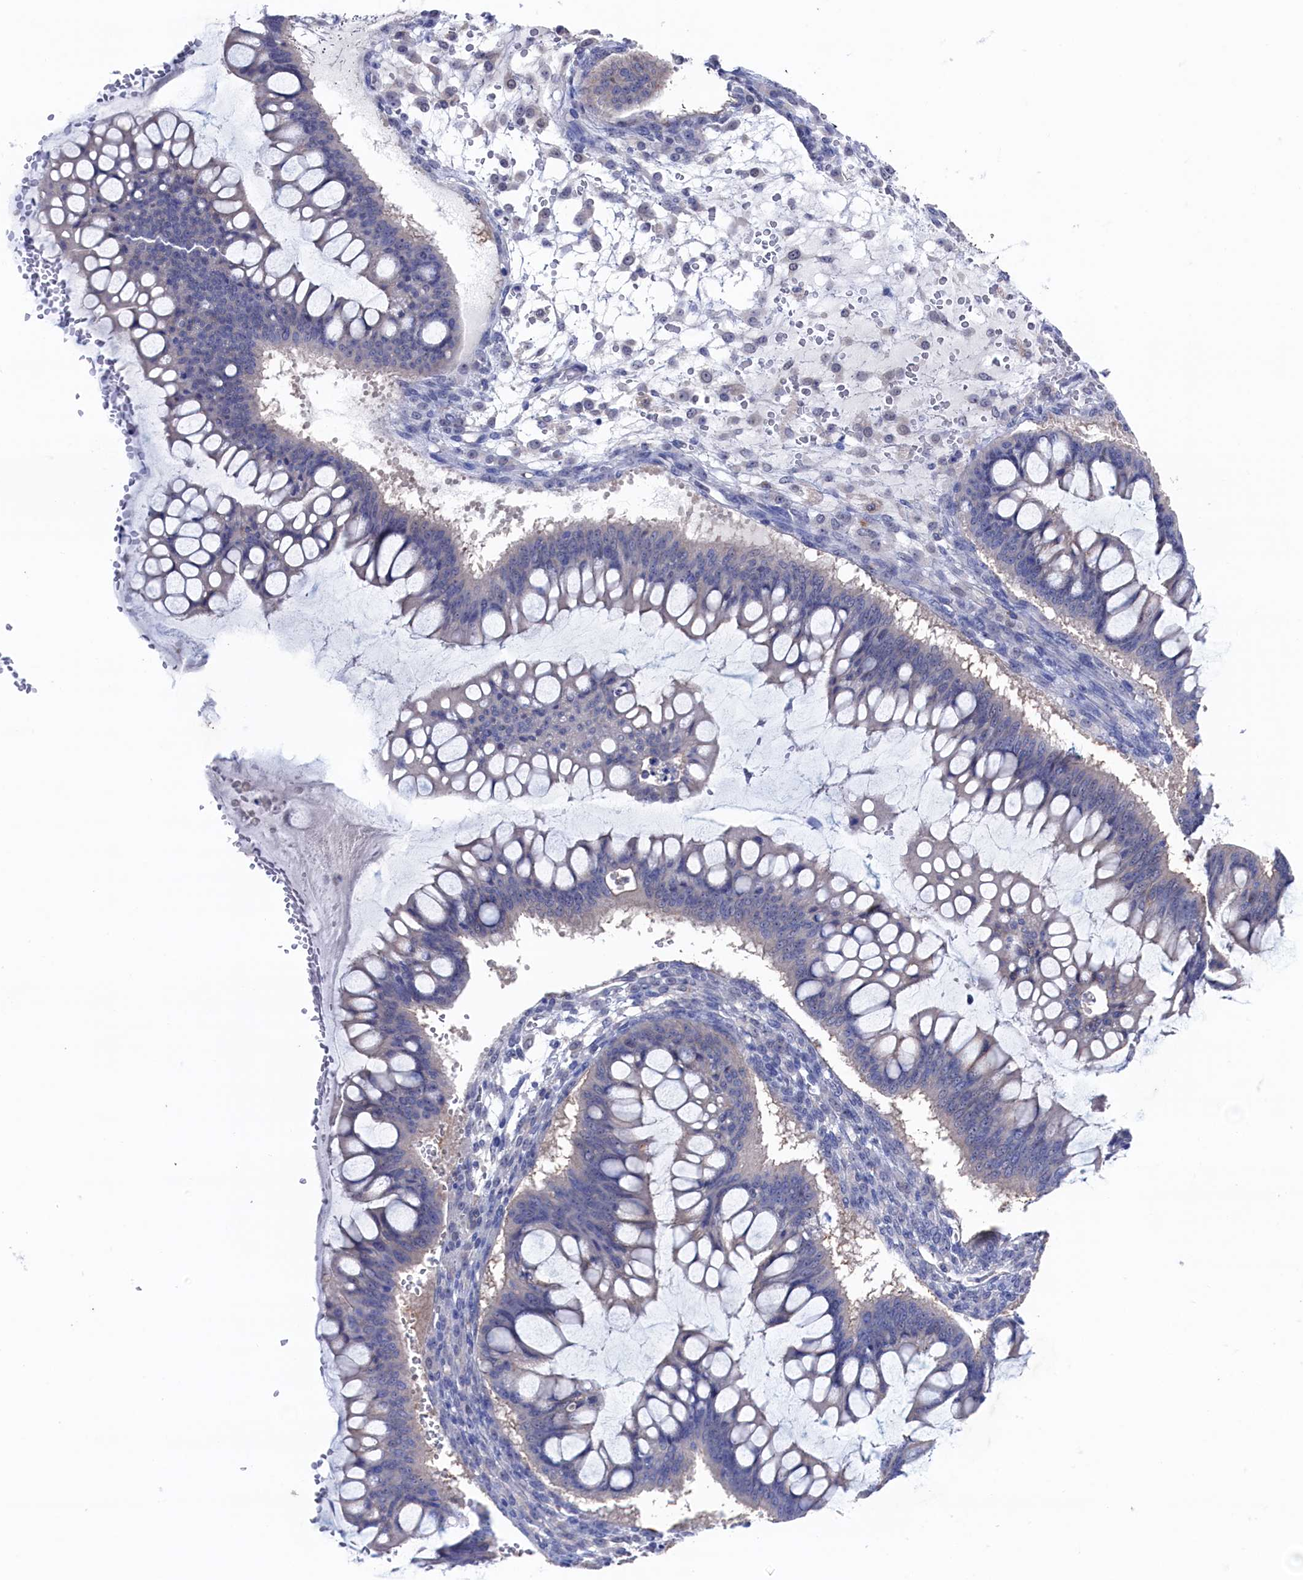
{"staining": {"intensity": "negative", "quantity": "none", "location": "none"}, "tissue": "ovarian cancer", "cell_type": "Tumor cells", "image_type": "cancer", "snomed": [{"axis": "morphology", "description": "Cystadenocarcinoma, mucinous, NOS"}, {"axis": "topography", "description": "Ovary"}], "caption": "Protein analysis of ovarian cancer (mucinous cystadenocarcinoma) demonstrates no significant positivity in tumor cells. (DAB (3,3'-diaminobenzidine) IHC visualized using brightfield microscopy, high magnification).", "gene": "RNH1", "patient": {"sex": "female", "age": 73}}